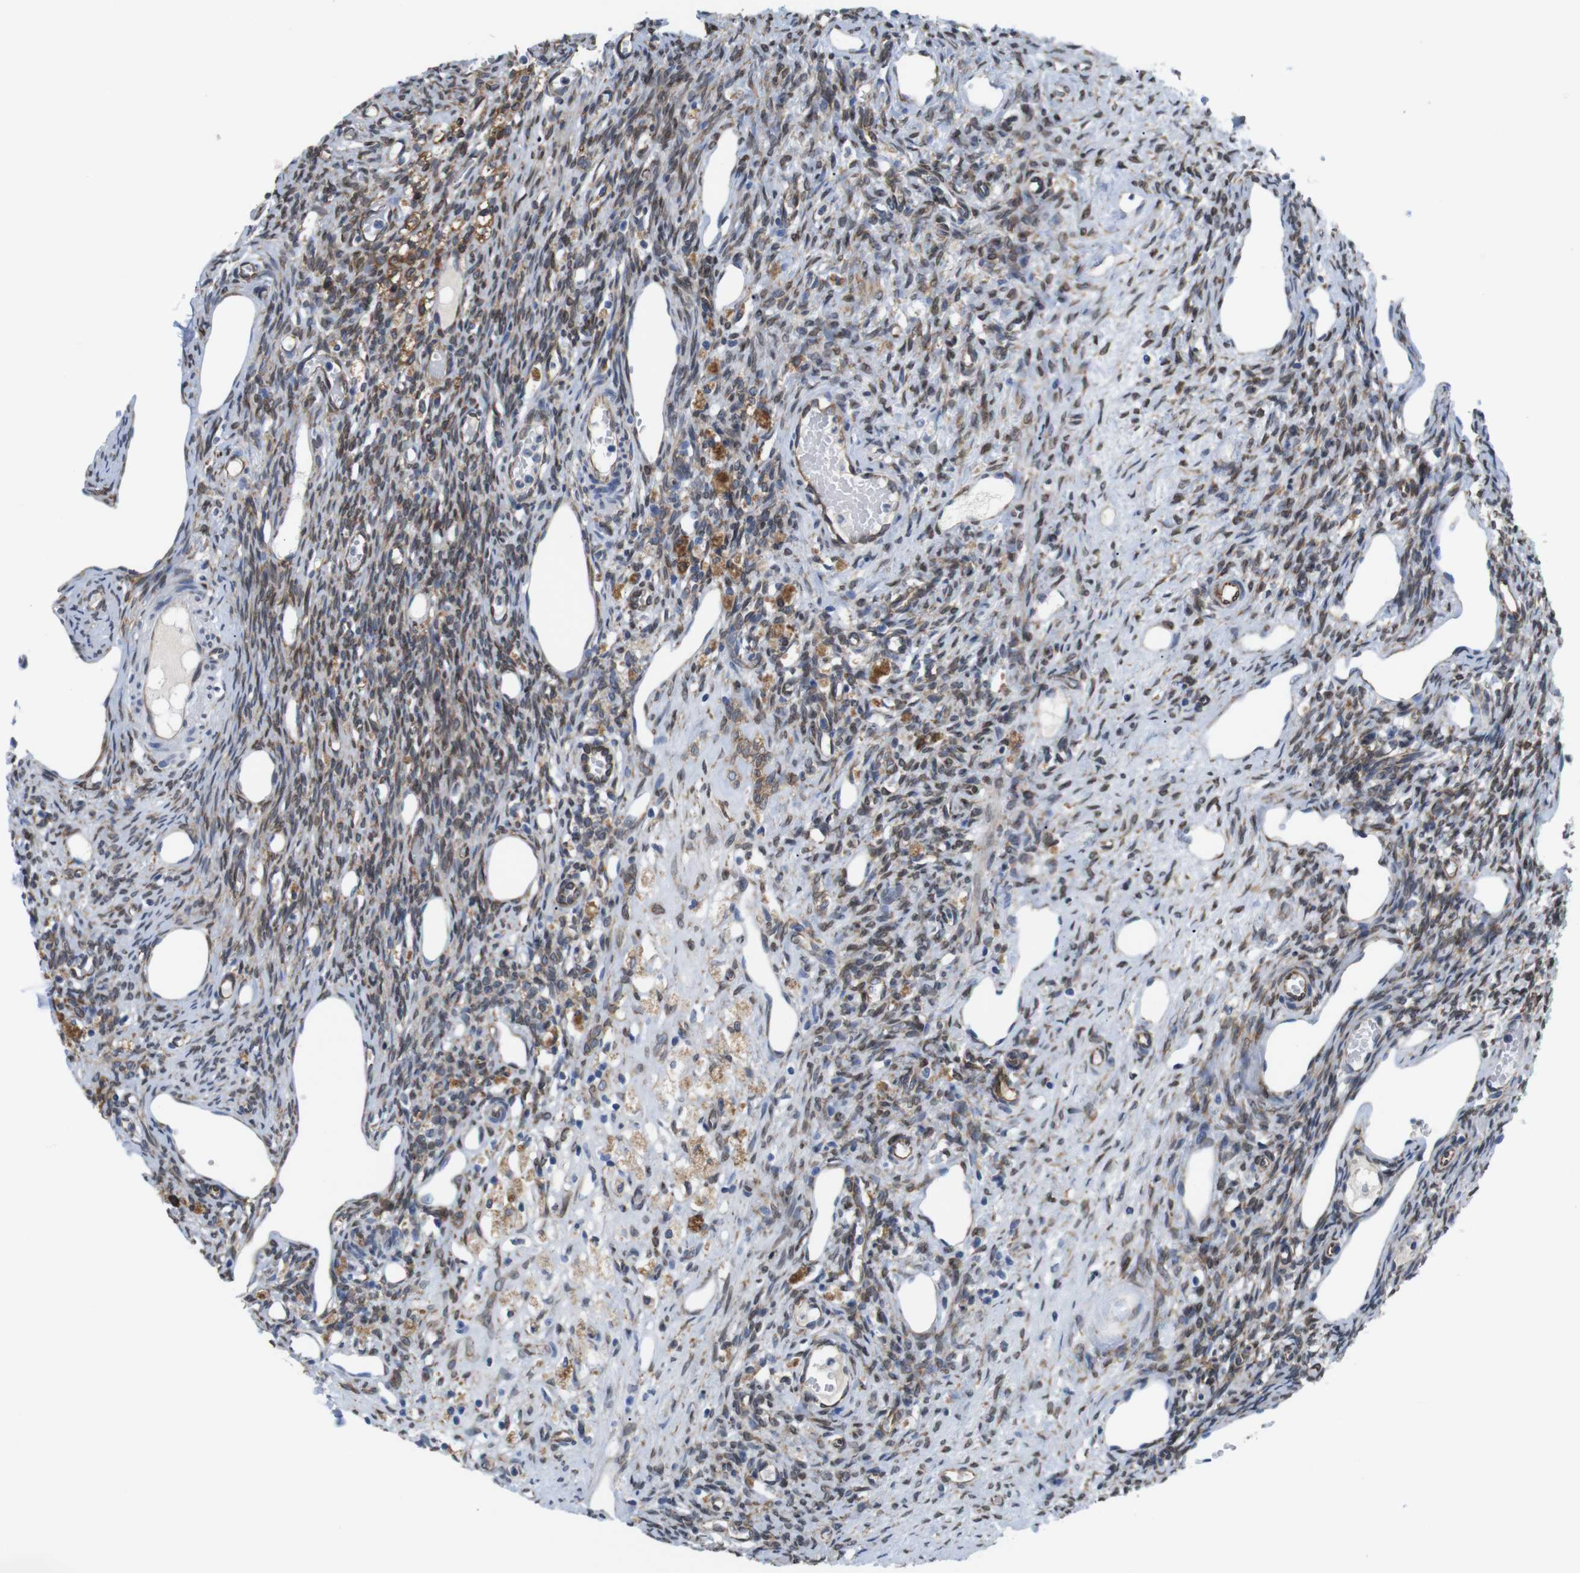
{"staining": {"intensity": "moderate", "quantity": "25%-75%", "location": "cytoplasmic/membranous"}, "tissue": "ovary", "cell_type": "Ovarian stroma cells", "image_type": "normal", "snomed": [{"axis": "morphology", "description": "Normal tissue, NOS"}, {"axis": "topography", "description": "Ovary"}], "caption": "The image displays immunohistochemical staining of normal ovary. There is moderate cytoplasmic/membranous expression is appreciated in about 25%-75% of ovarian stroma cells.", "gene": "HACD3", "patient": {"sex": "female", "age": 33}}